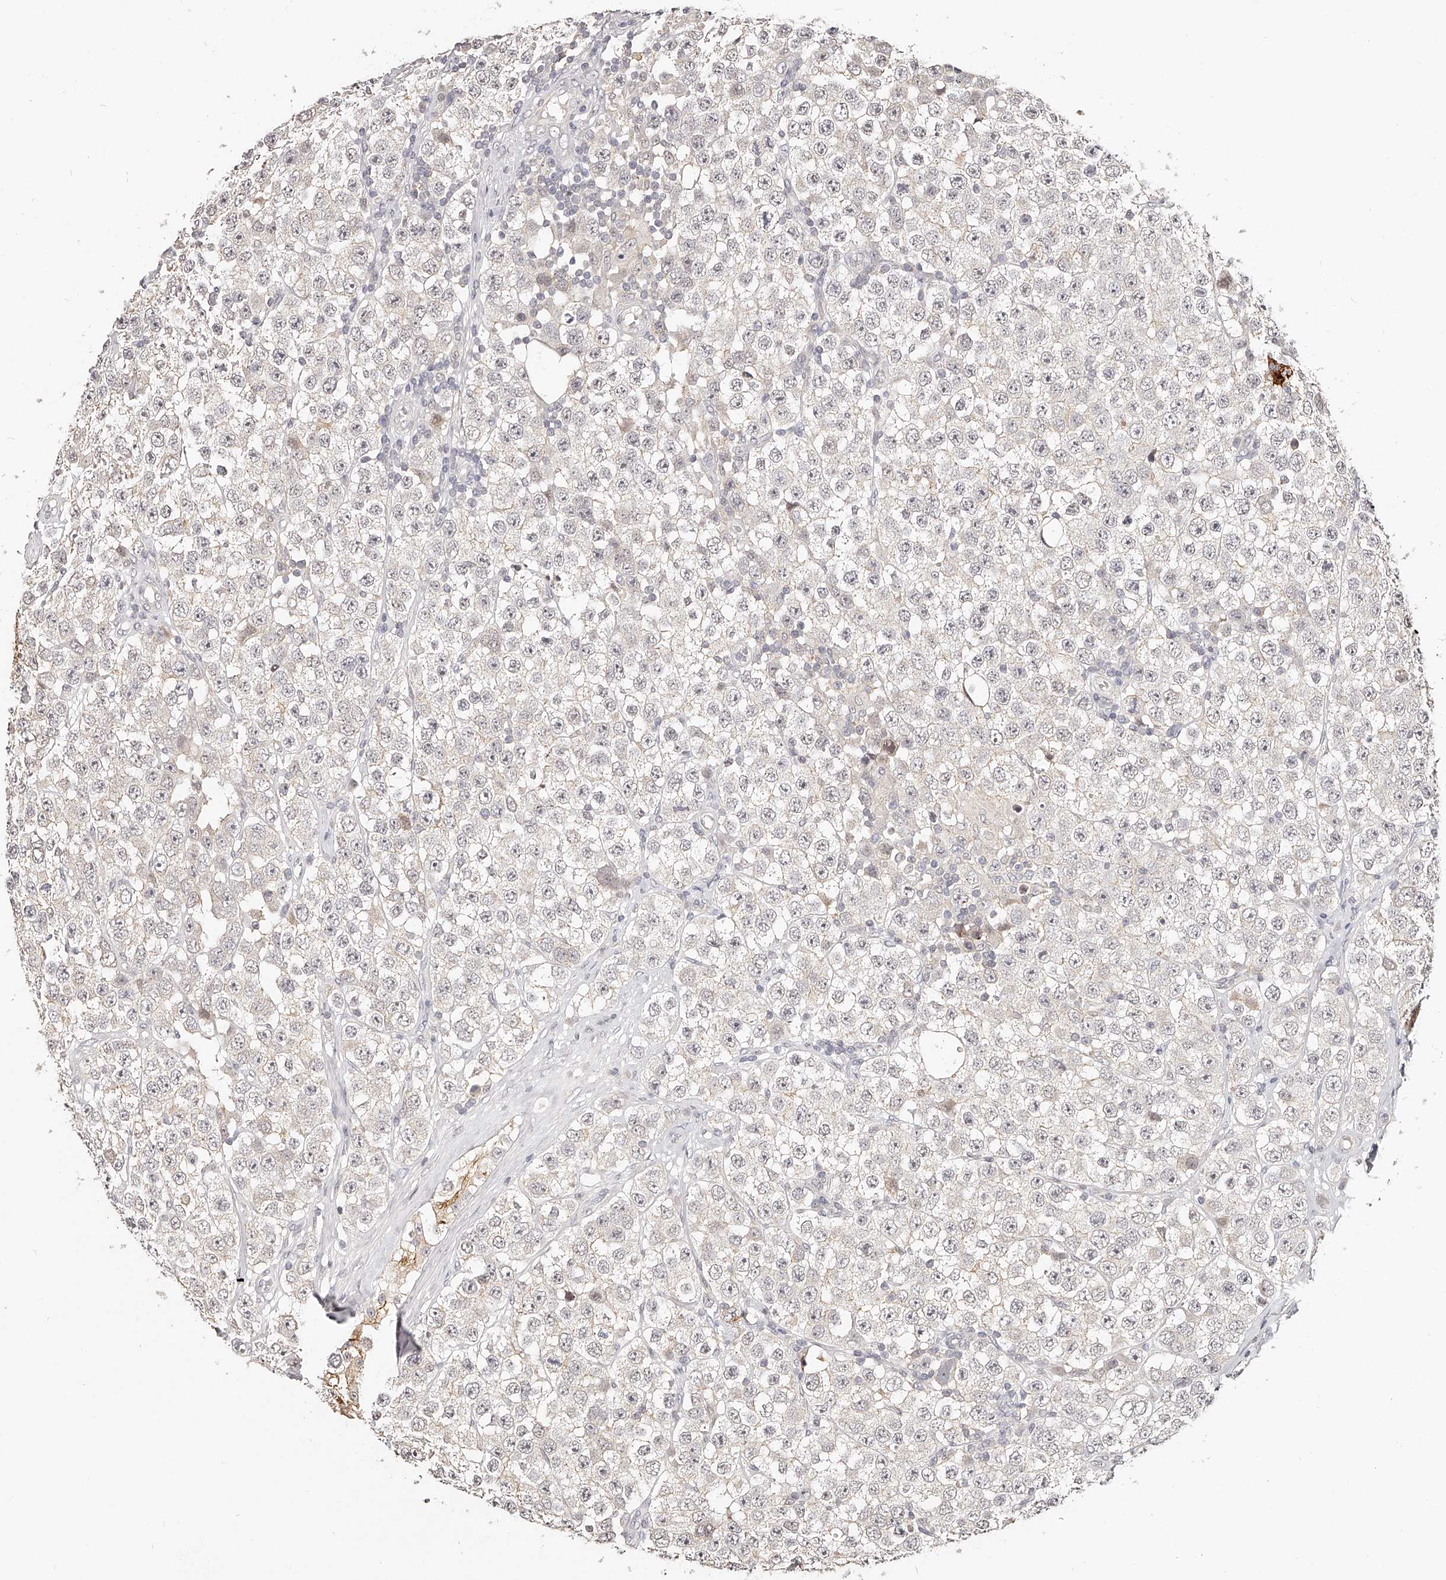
{"staining": {"intensity": "negative", "quantity": "none", "location": "none"}, "tissue": "testis cancer", "cell_type": "Tumor cells", "image_type": "cancer", "snomed": [{"axis": "morphology", "description": "Seminoma, NOS"}, {"axis": "topography", "description": "Testis"}], "caption": "Image shows no protein expression in tumor cells of seminoma (testis) tissue. The staining was performed using DAB to visualize the protein expression in brown, while the nuclei were stained in blue with hematoxylin (Magnification: 20x).", "gene": "ZNF789", "patient": {"sex": "male", "age": 28}}